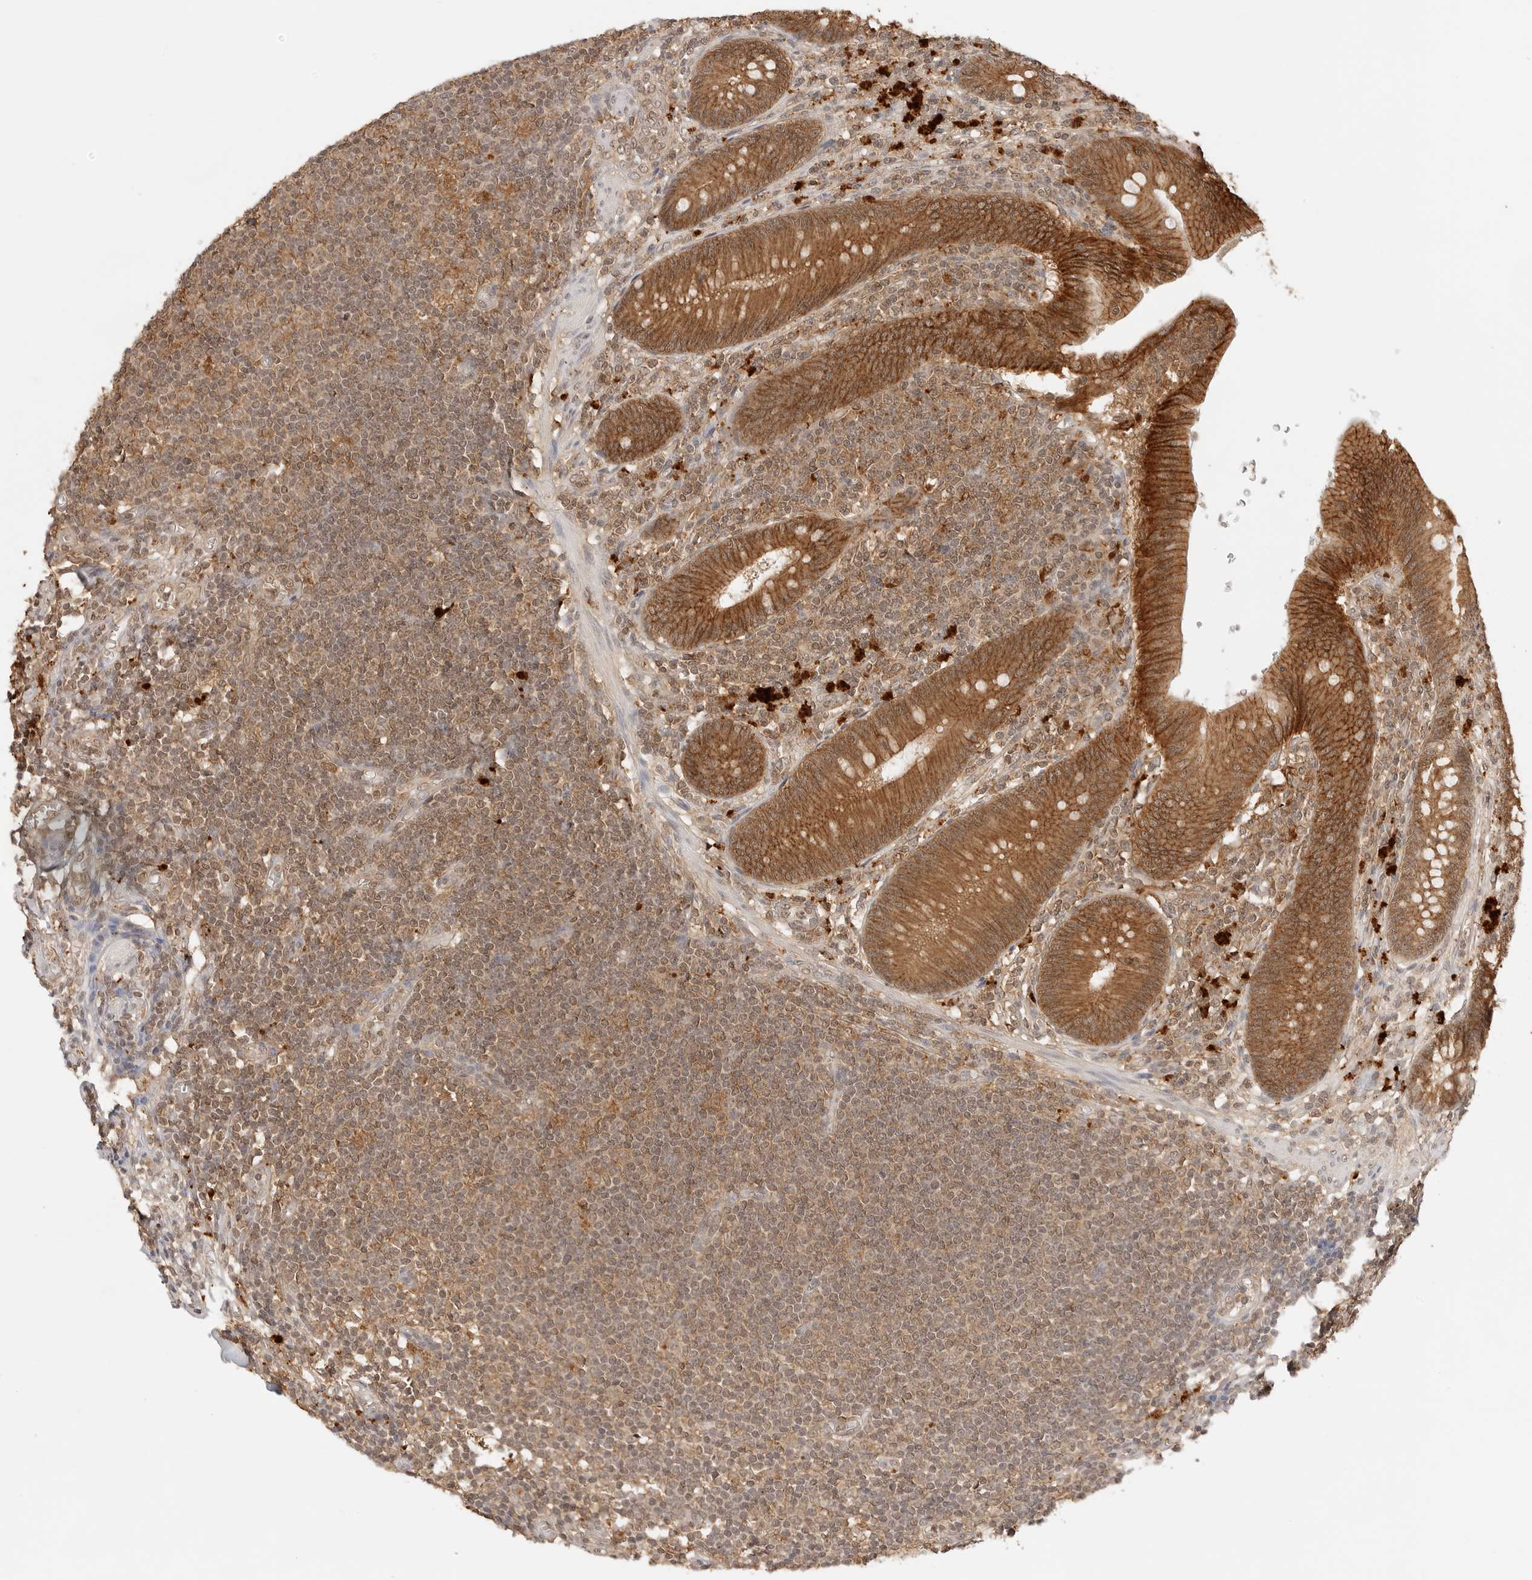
{"staining": {"intensity": "strong", "quantity": ">75%", "location": "cytoplasmic/membranous"}, "tissue": "appendix", "cell_type": "Glandular cells", "image_type": "normal", "snomed": [{"axis": "morphology", "description": "Normal tissue, NOS"}, {"axis": "morphology", "description": "Inflammation, NOS"}, {"axis": "topography", "description": "Appendix"}], "caption": "A high-resolution photomicrograph shows IHC staining of normal appendix, which shows strong cytoplasmic/membranous staining in approximately >75% of glandular cells. The protein of interest is shown in brown color, while the nuclei are stained blue.", "gene": "EPHA1", "patient": {"sex": "male", "age": 46}}